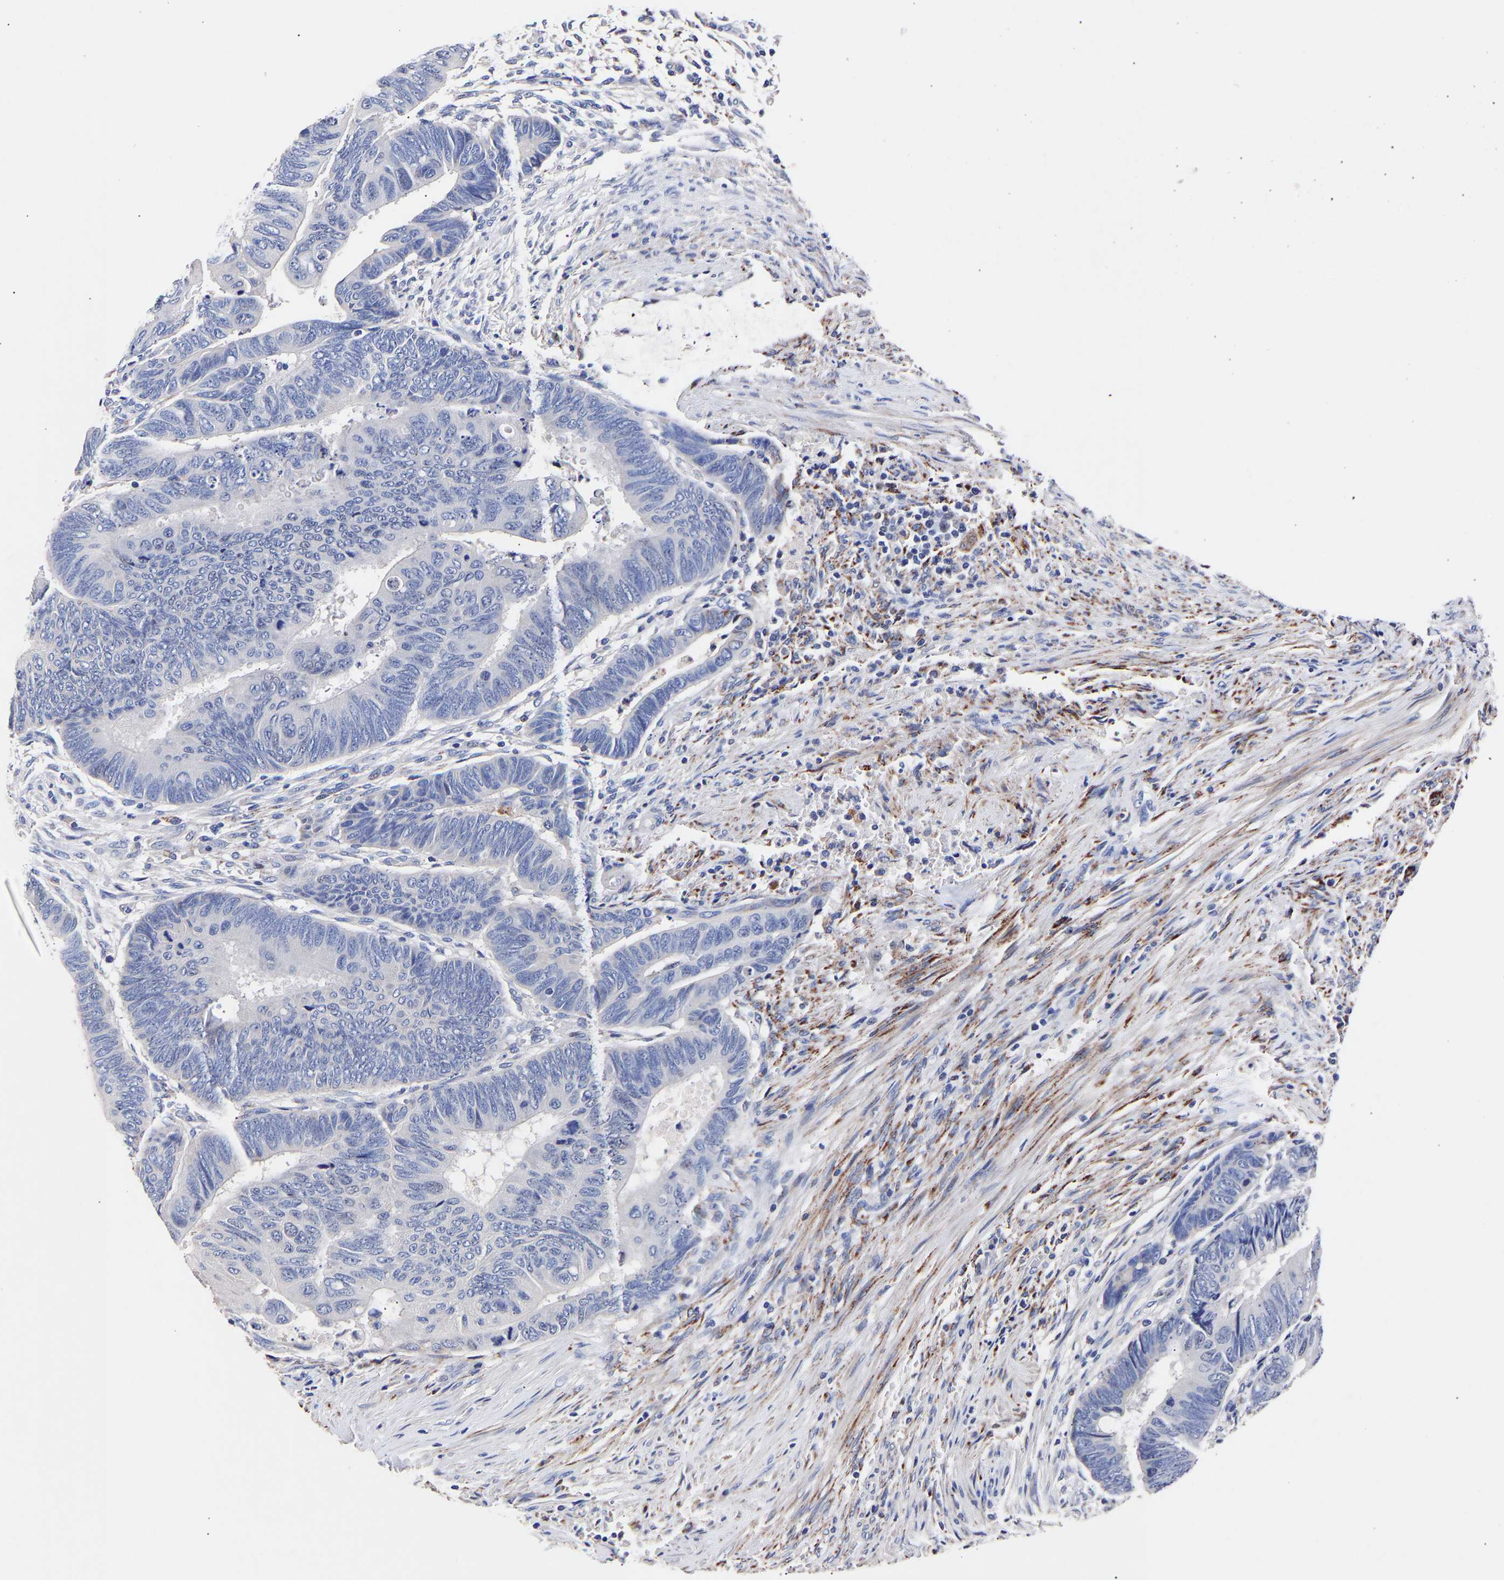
{"staining": {"intensity": "negative", "quantity": "none", "location": "none"}, "tissue": "colorectal cancer", "cell_type": "Tumor cells", "image_type": "cancer", "snomed": [{"axis": "morphology", "description": "Normal tissue, NOS"}, {"axis": "morphology", "description": "Adenocarcinoma, NOS"}, {"axis": "topography", "description": "Rectum"}, {"axis": "topography", "description": "Peripheral nerve tissue"}], "caption": "Tumor cells show no significant staining in colorectal cancer (adenocarcinoma). The staining is performed using DAB brown chromogen with nuclei counter-stained in using hematoxylin.", "gene": "SEM1", "patient": {"sex": "male", "age": 92}}